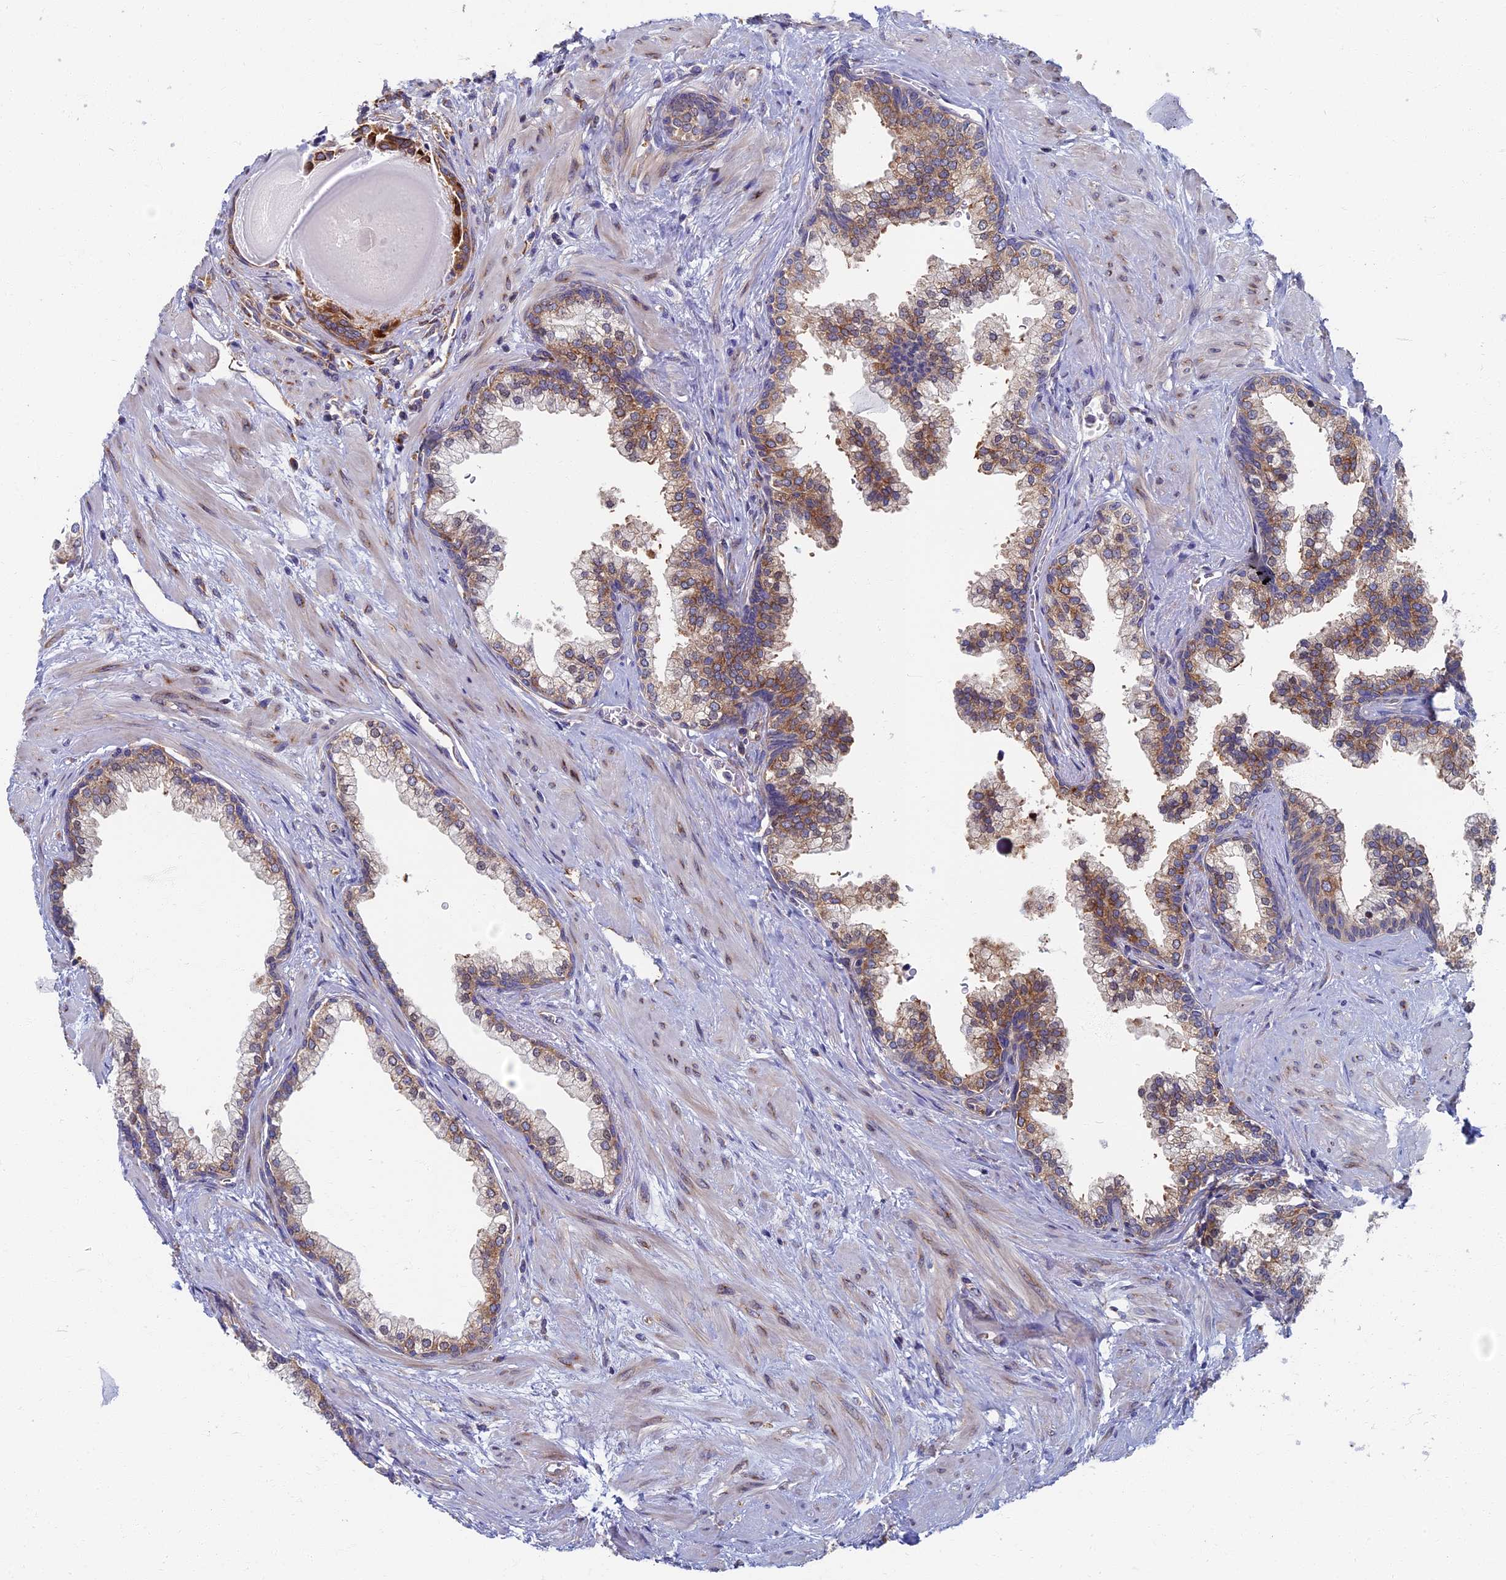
{"staining": {"intensity": "moderate", "quantity": ">75%", "location": "cytoplasmic/membranous"}, "tissue": "prostate", "cell_type": "Glandular cells", "image_type": "normal", "snomed": [{"axis": "morphology", "description": "Normal tissue, NOS"}, {"axis": "topography", "description": "Prostate"}], "caption": "Immunohistochemical staining of benign human prostate displays moderate cytoplasmic/membranous protein expression in approximately >75% of glandular cells.", "gene": "YBX1", "patient": {"sex": "male", "age": 57}}